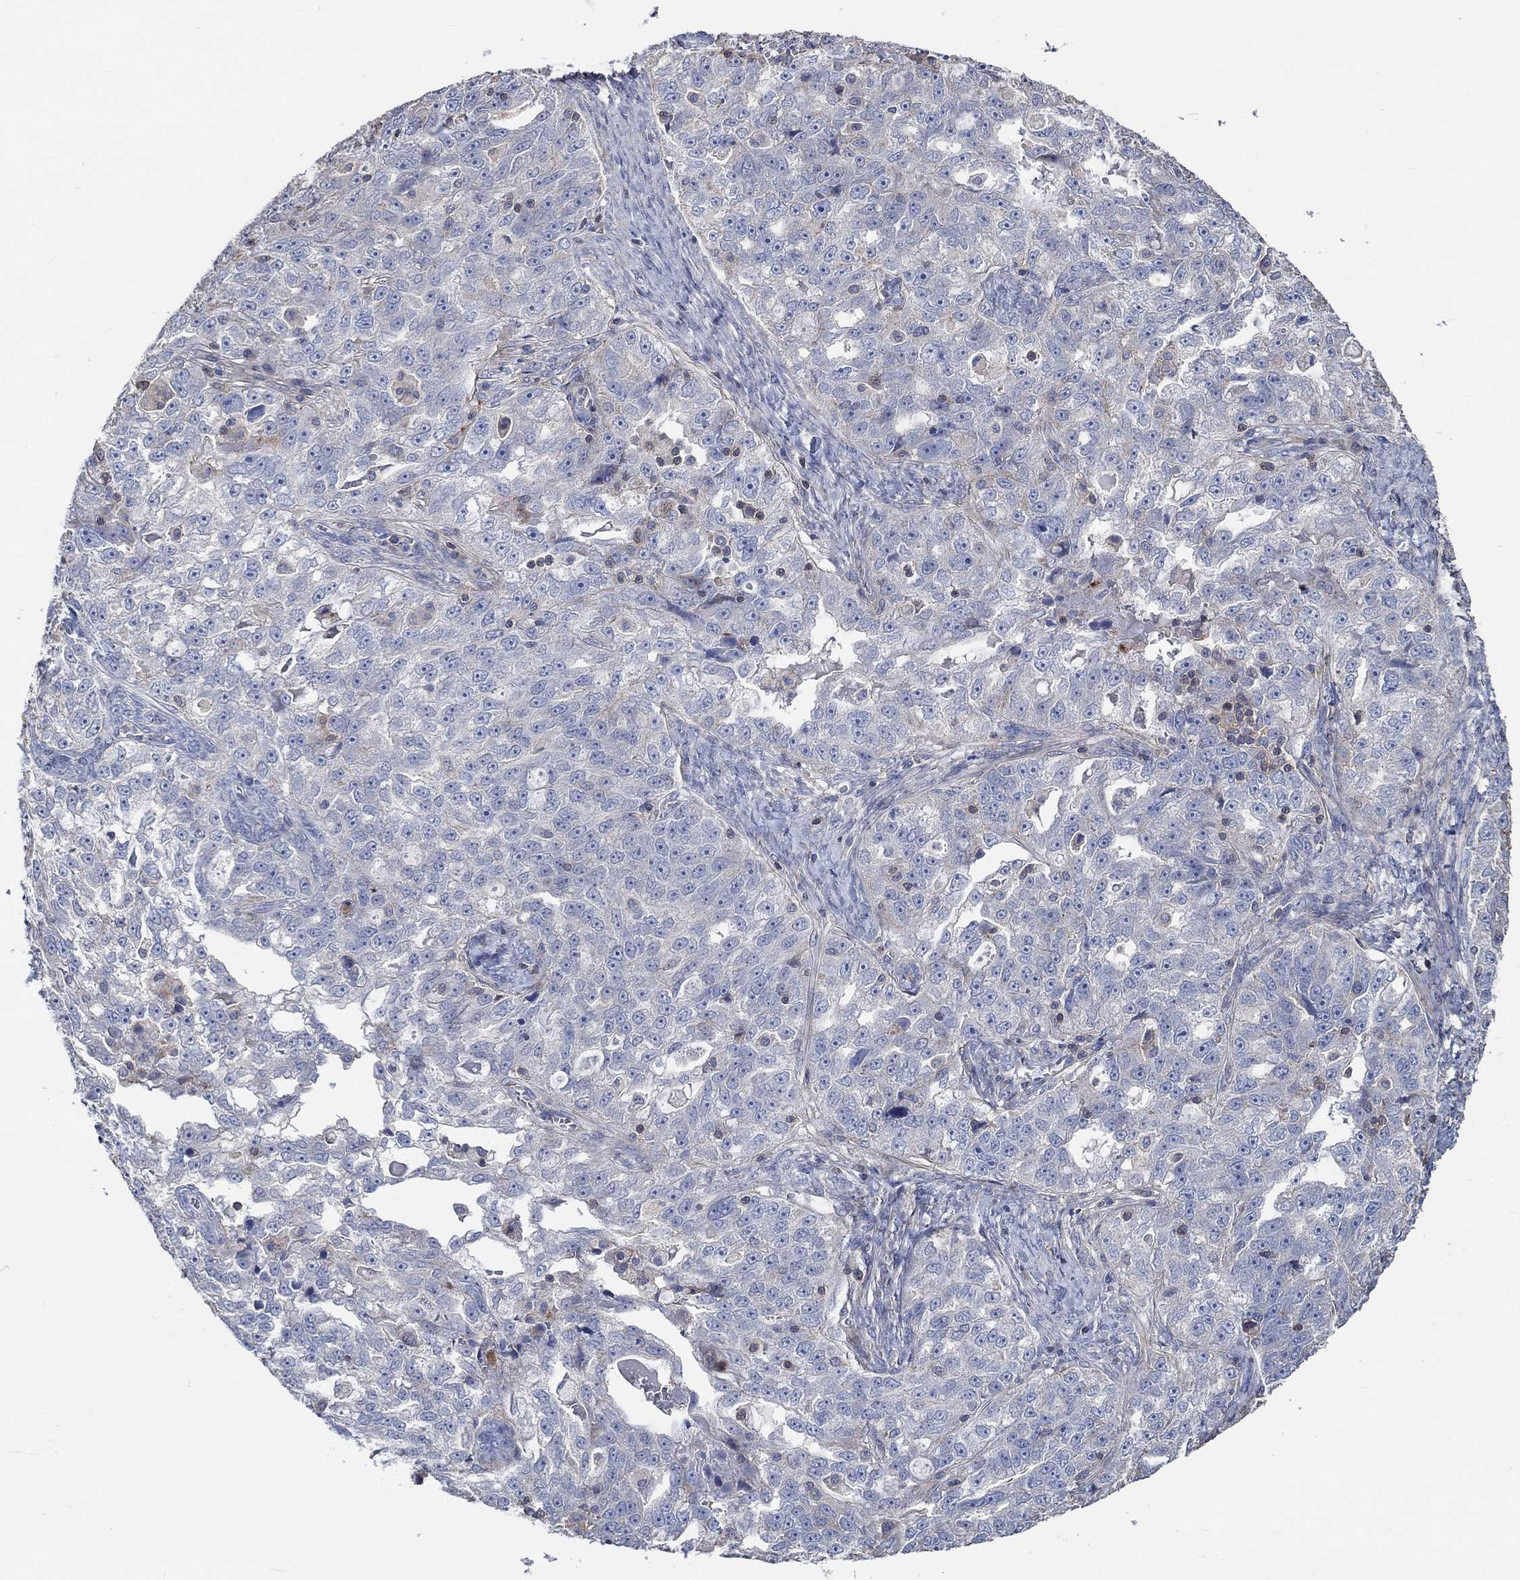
{"staining": {"intensity": "negative", "quantity": "none", "location": "none"}, "tissue": "ovarian cancer", "cell_type": "Tumor cells", "image_type": "cancer", "snomed": [{"axis": "morphology", "description": "Cystadenocarcinoma, serous, NOS"}, {"axis": "topography", "description": "Ovary"}], "caption": "This is an immunohistochemistry (IHC) histopathology image of ovarian serous cystadenocarcinoma. There is no expression in tumor cells.", "gene": "TNFAIP8L3", "patient": {"sex": "female", "age": 51}}